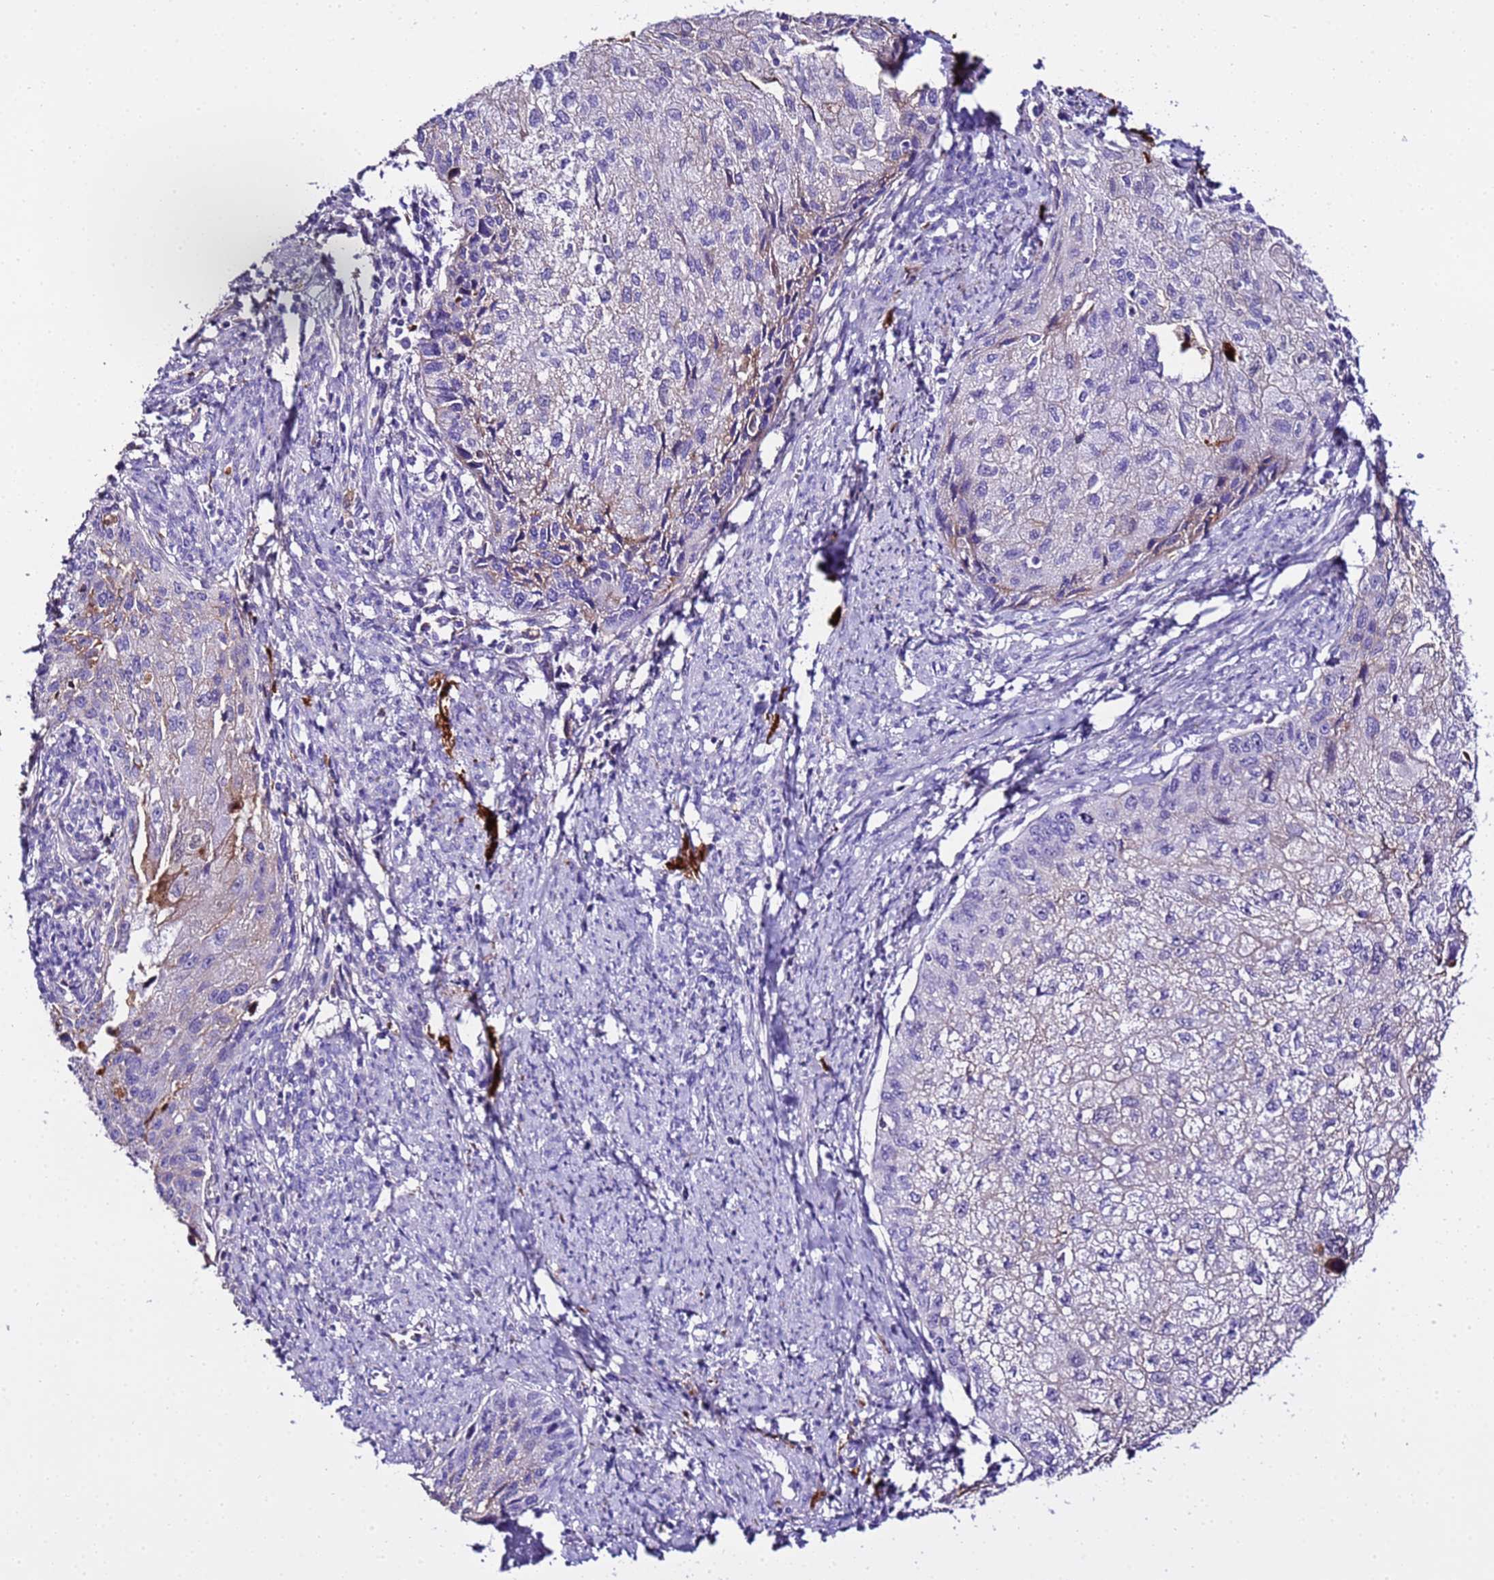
{"staining": {"intensity": "weak", "quantity": "<25%", "location": "cytoplasmic/membranous"}, "tissue": "cervical cancer", "cell_type": "Tumor cells", "image_type": "cancer", "snomed": [{"axis": "morphology", "description": "Squamous cell carcinoma, NOS"}, {"axis": "topography", "description": "Cervix"}], "caption": "Immunohistochemistry of cervical cancer demonstrates no positivity in tumor cells.", "gene": "CFHR2", "patient": {"sex": "female", "age": 67}}